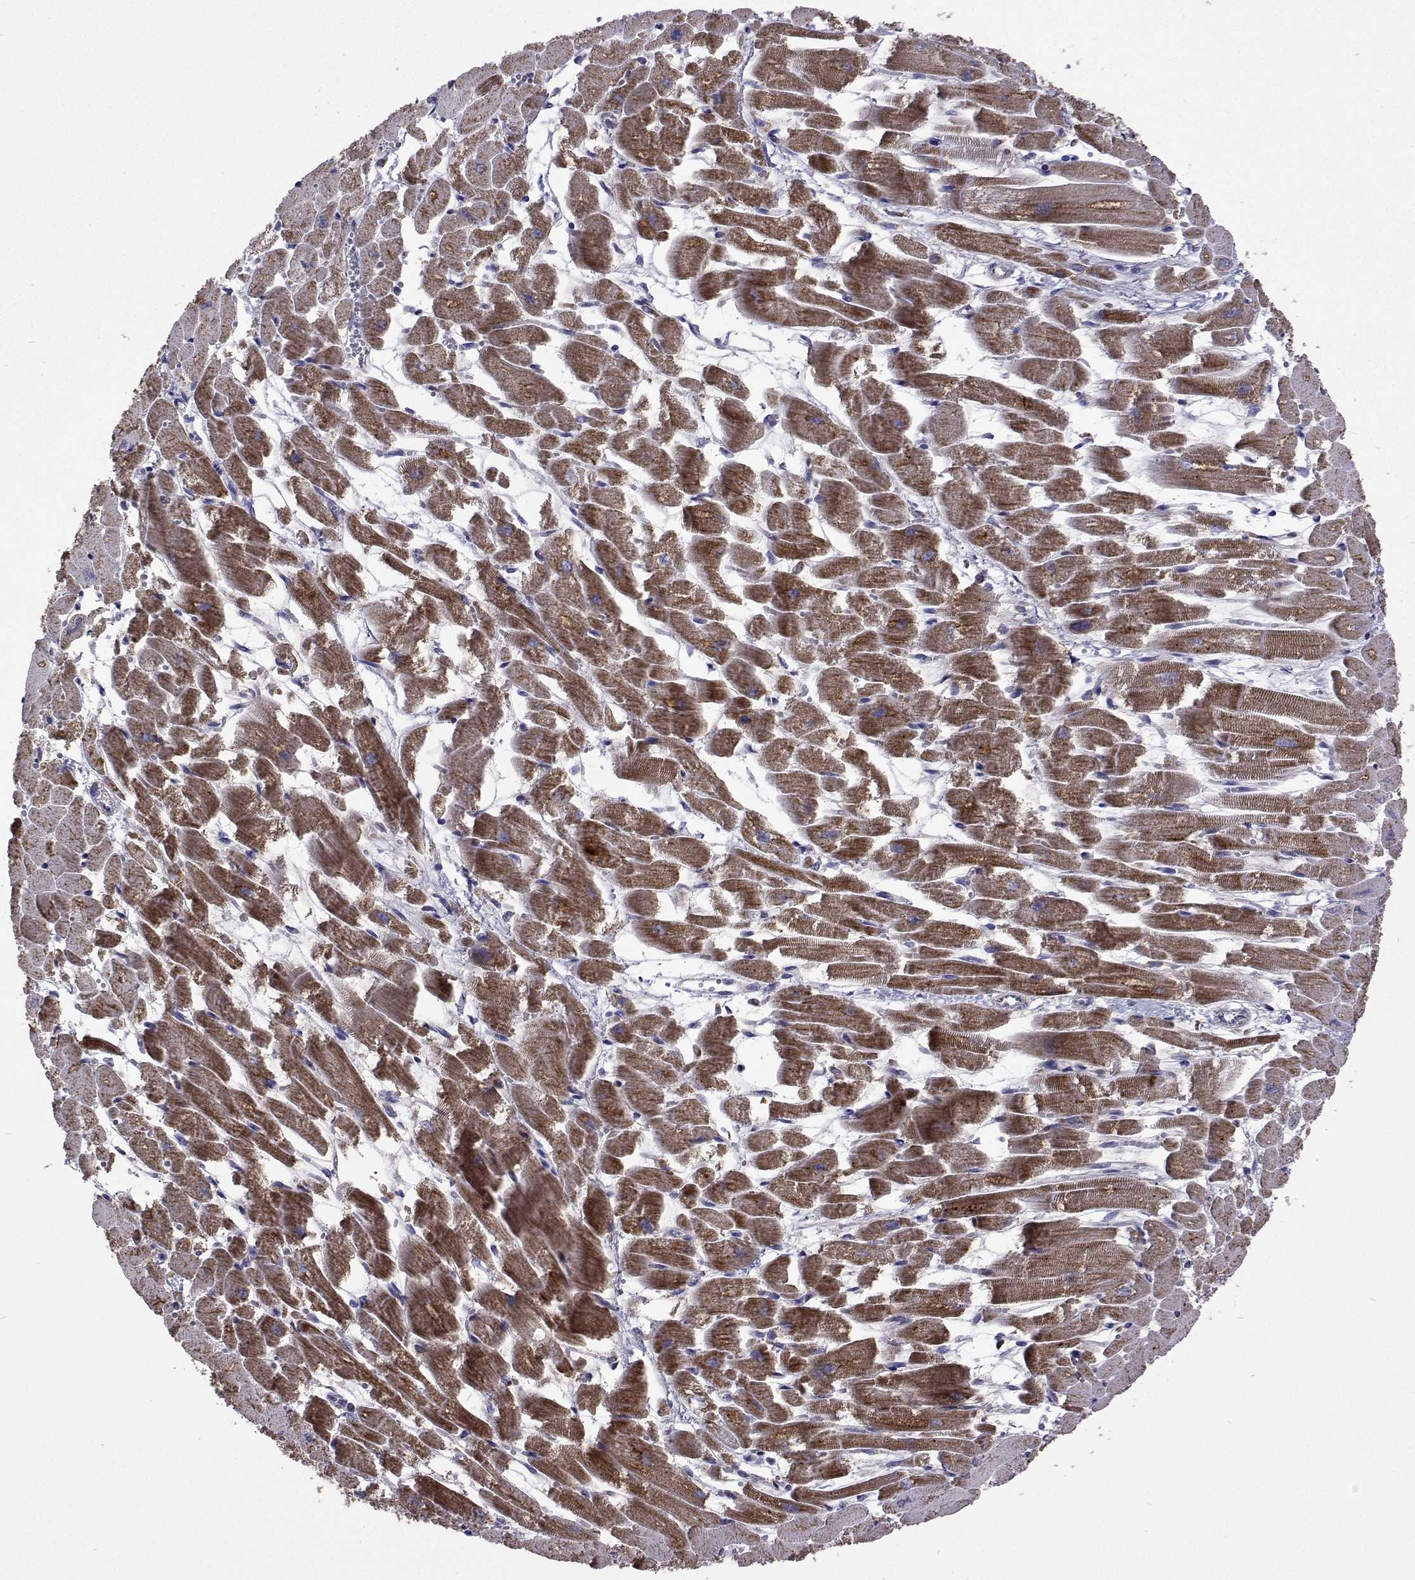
{"staining": {"intensity": "strong", "quantity": ">75%", "location": "cytoplasmic/membranous"}, "tissue": "heart muscle", "cell_type": "Cardiomyocytes", "image_type": "normal", "snomed": [{"axis": "morphology", "description": "Normal tissue, NOS"}, {"axis": "topography", "description": "Heart"}], "caption": "Immunohistochemistry staining of benign heart muscle, which displays high levels of strong cytoplasmic/membranous staining in approximately >75% of cardiomyocytes indicating strong cytoplasmic/membranous protein positivity. The staining was performed using DAB (3,3'-diaminobenzidine) (brown) for protein detection and nuclei were counterstained in hematoxylin (blue).", "gene": "MCCC2", "patient": {"sex": "female", "age": 52}}